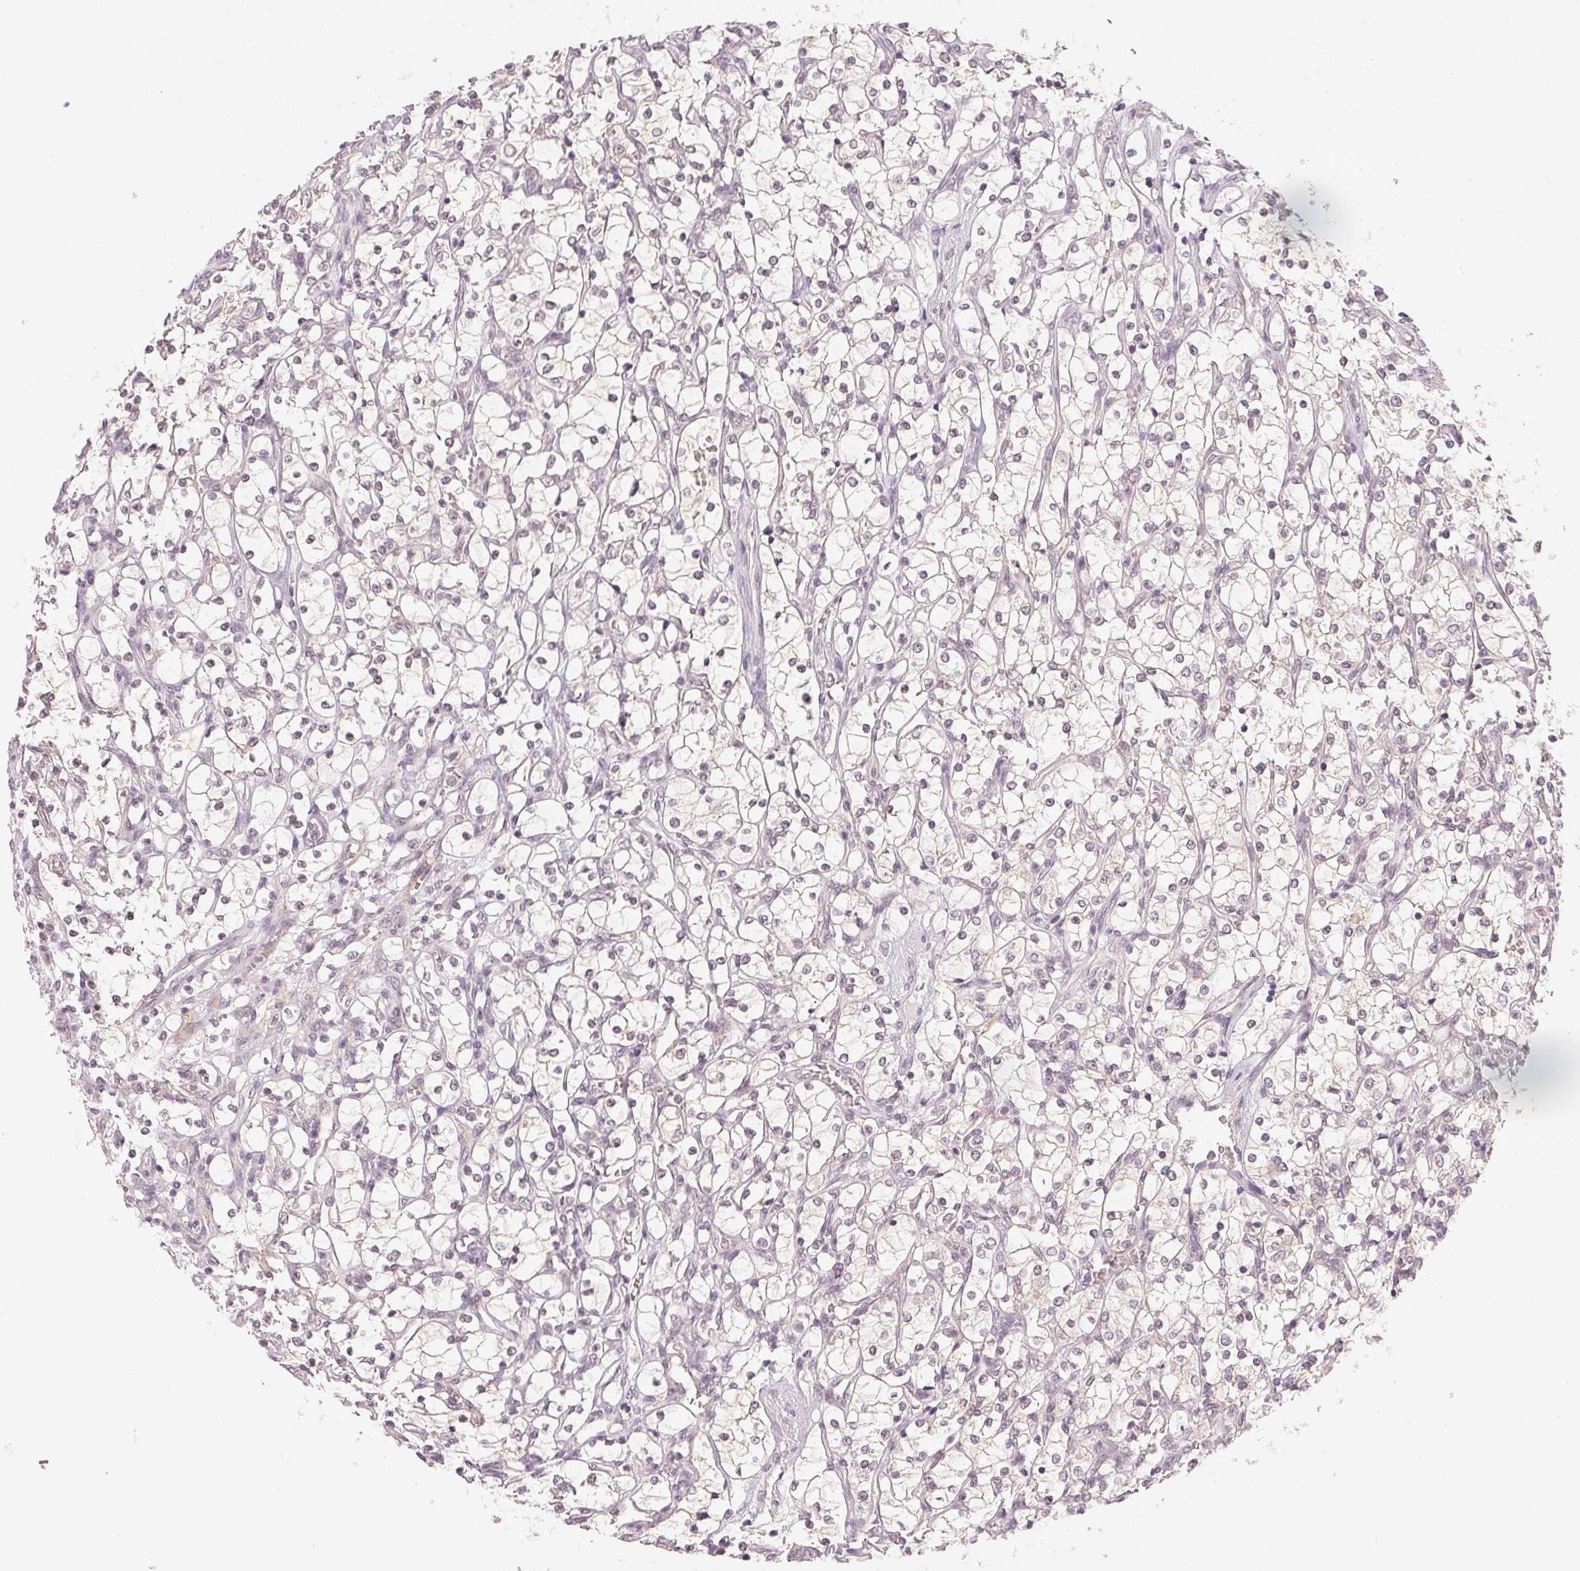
{"staining": {"intensity": "negative", "quantity": "none", "location": "none"}, "tissue": "renal cancer", "cell_type": "Tumor cells", "image_type": "cancer", "snomed": [{"axis": "morphology", "description": "Adenocarcinoma, NOS"}, {"axis": "topography", "description": "Kidney"}], "caption": "An immunohistochemistry (IHC) histopathology image of renal cancer (adenocarcinoma) is shown. There is no staining in tumor cells of renal cancer (adenocarcinoma). Nuclei are stained in blue.", "gene": "KPRP", "patient": {"sex": "female", "age": 69}}